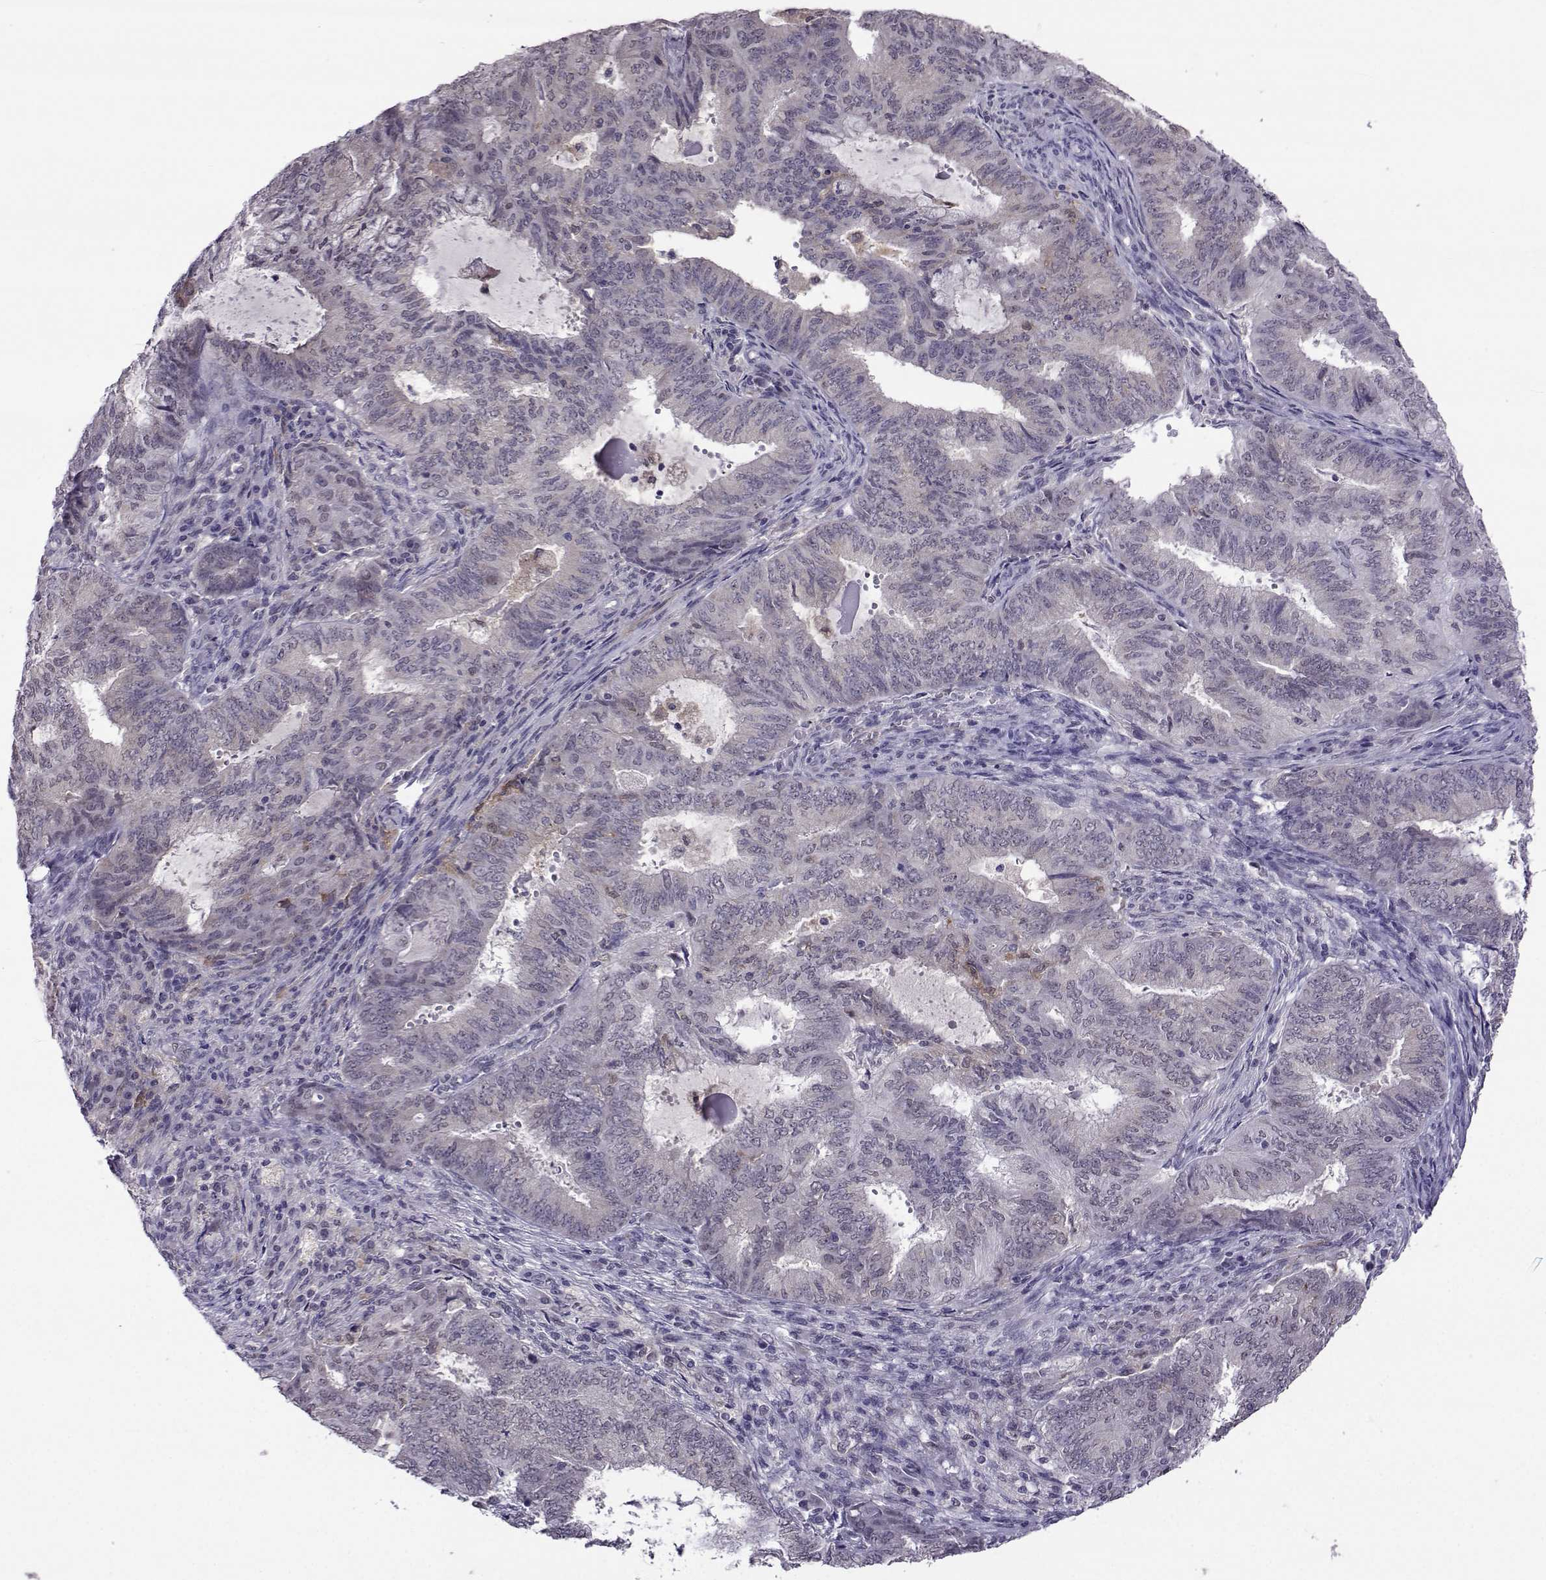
{"staining": {"intensity": "weak", "quantity": "<25%", "location": "cytoplasmic/membranous"}, "tissue": "endometrial cancer", "cell_type": "Tumor cells", "image_type": "cancer", "snomed": [{"axis": "morphology", "description": "Adenocarcinoma, NOS"}, {"axis": "topography", "description": "Endometrium"}], "caption": "Tumor cells show no significant staining in adenocarcinoma (endometrial).", "gene": "DDX20", "patient": {"sex": "female", "age": 62}}